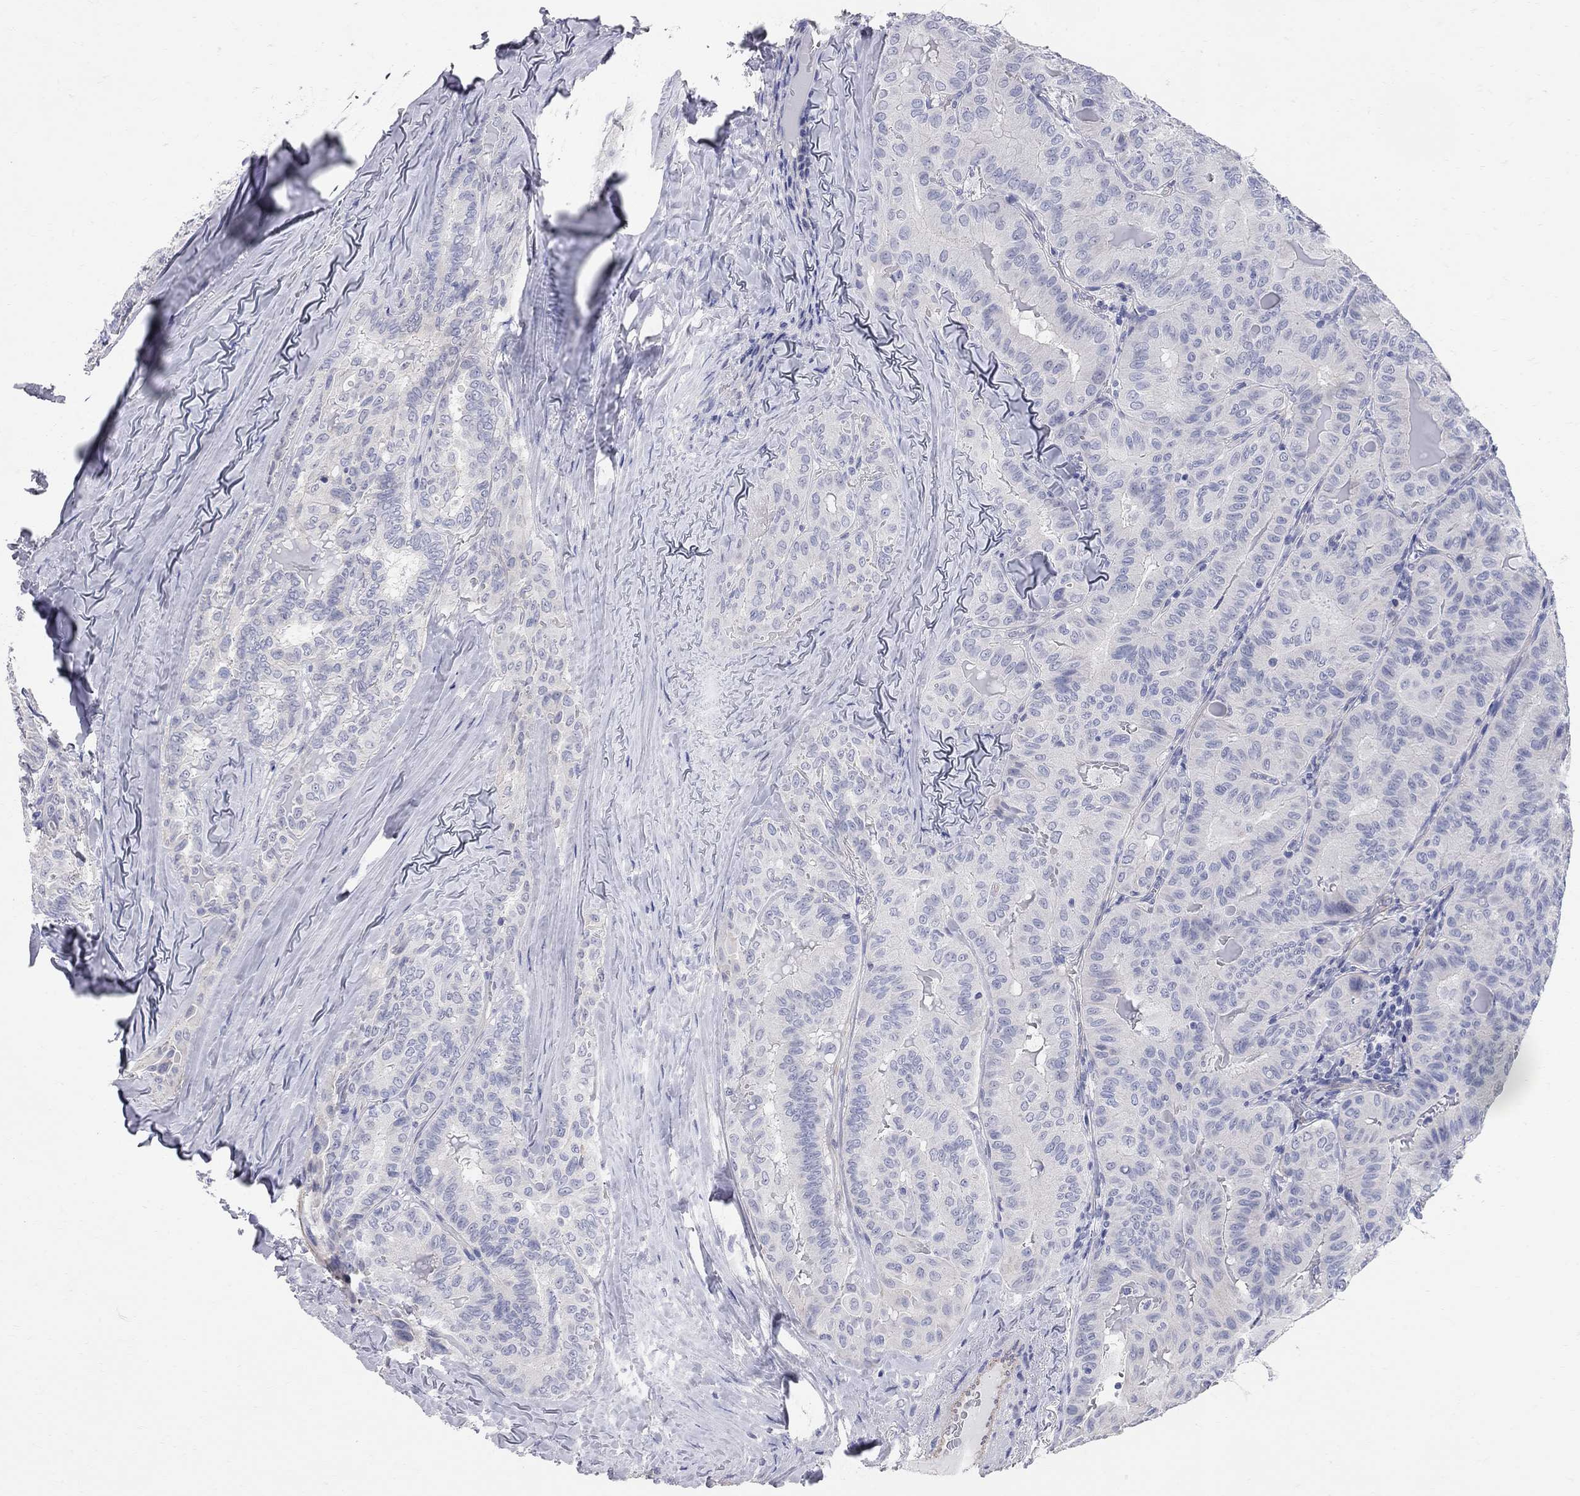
{"staining": {"intensity": "negative", "quantity": "none", "location": "none"}, "tissue": "thyroid cancer", "cell_type": "Tumor cells", "image_type": "cancer", "snomed": [{"axis": "morphology", "description": "Papillary adenocarcinoma, NOS"}, {"axis": "topography", "description": "Thyroid gland"}], "caption": "IHC micrograph of neoplastic tissue: human thyroid papillary adenocarcinoma stained with DAB (3,3'-diaminobenzidine) shows no significant protein expression in tumor cells.", "gene": "AOX1", "patient": {"sex": "female", "age": 68}}